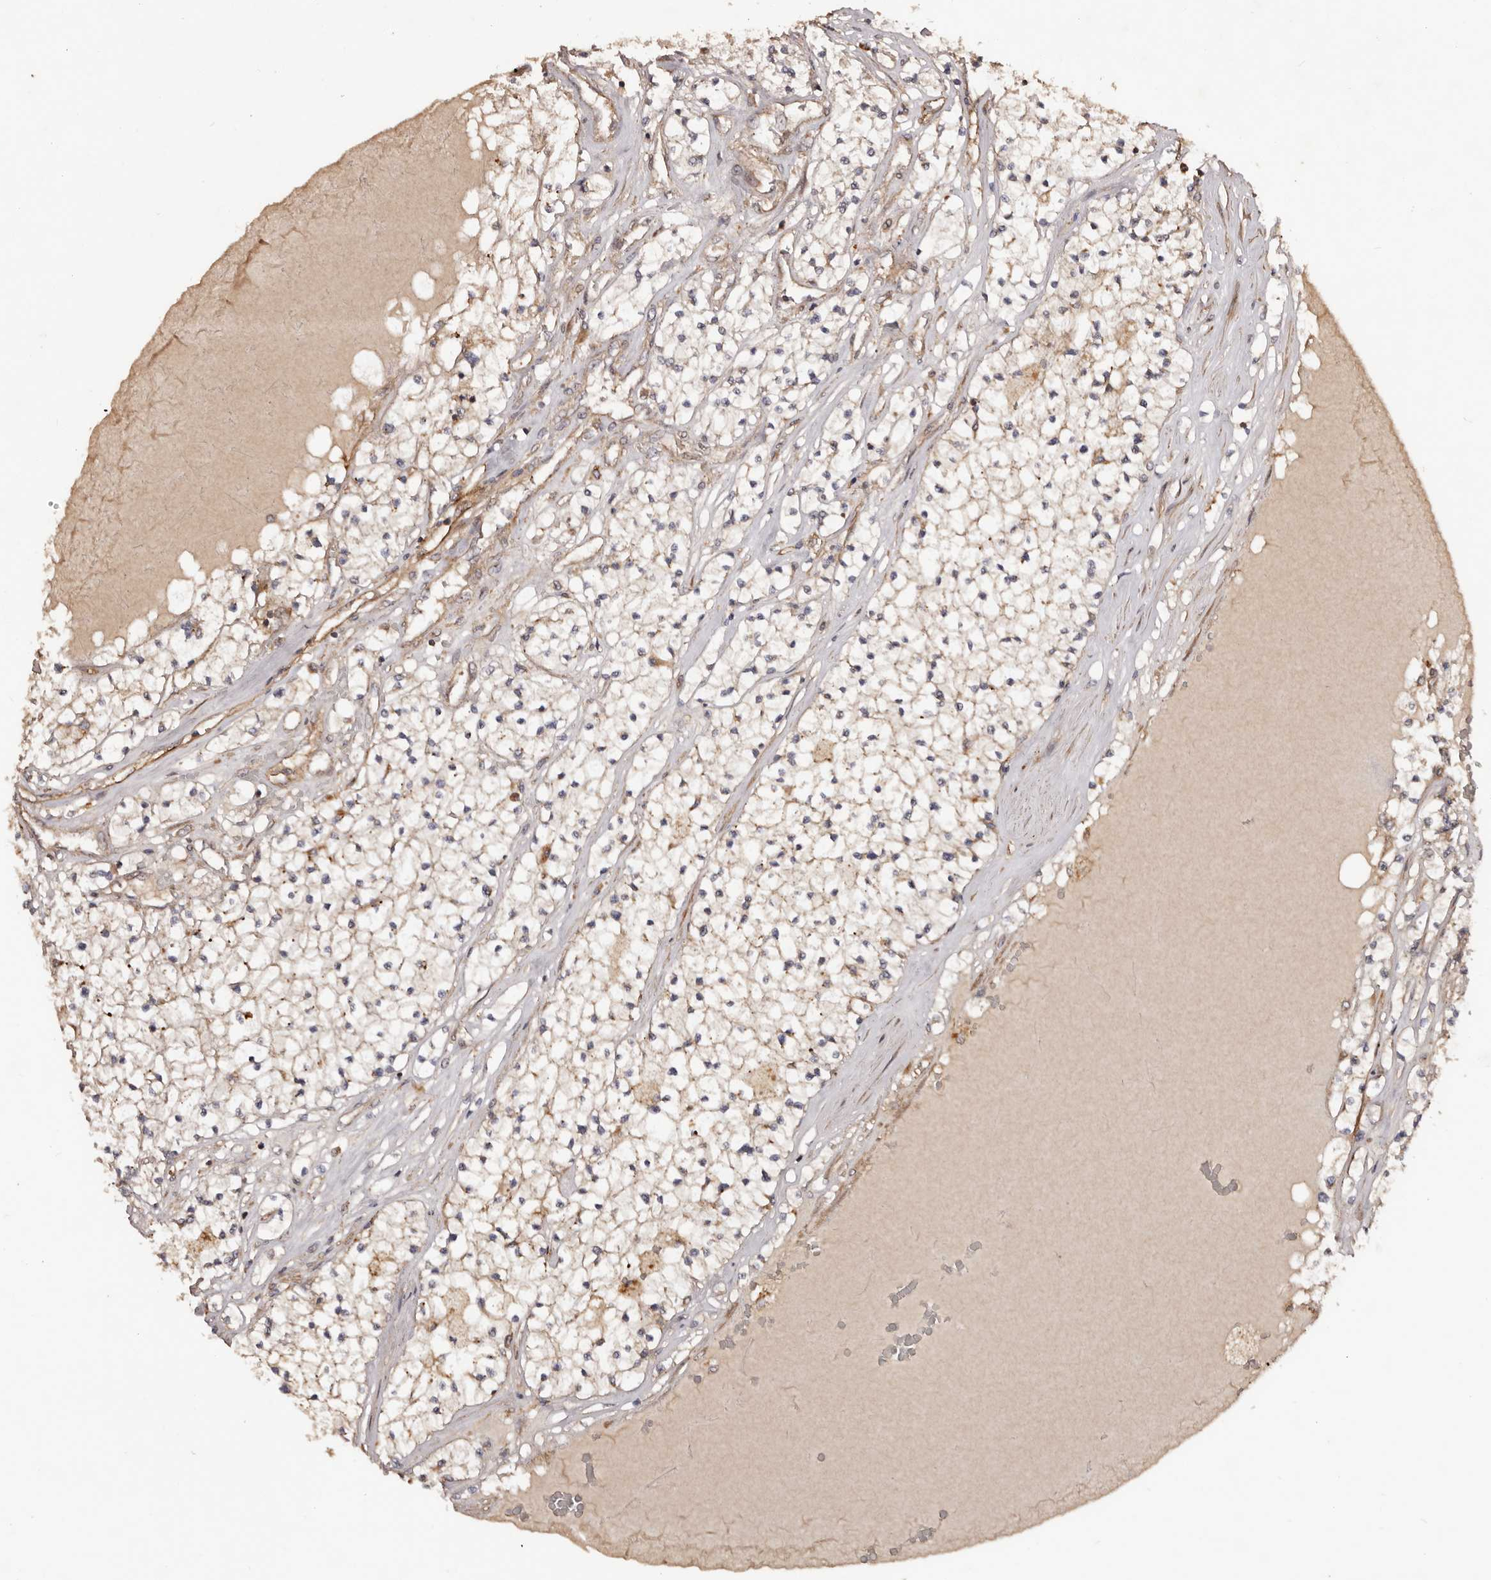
{"staining": {"intensity": "negative", "quantity": "none", "location": "none"}, "tissue": "renal cancer", "cell_type": "Tumor cells", "image_type": "cancer", "snomed": [{"axis": "morphology", "description": "Normal tissue, NOS"}, {"axis": "morphology", "description": "Adenocarcinoma, NOS"}, {"axis": "topography", "description": "Kidney"}], "caption": "Photomicrograph shows no protein positivity in tumor cells of renal cancer (adenocarcinoma) tissue.", "gene": "GTPBP1", "patient": {"sex": "male", "age": 68}}